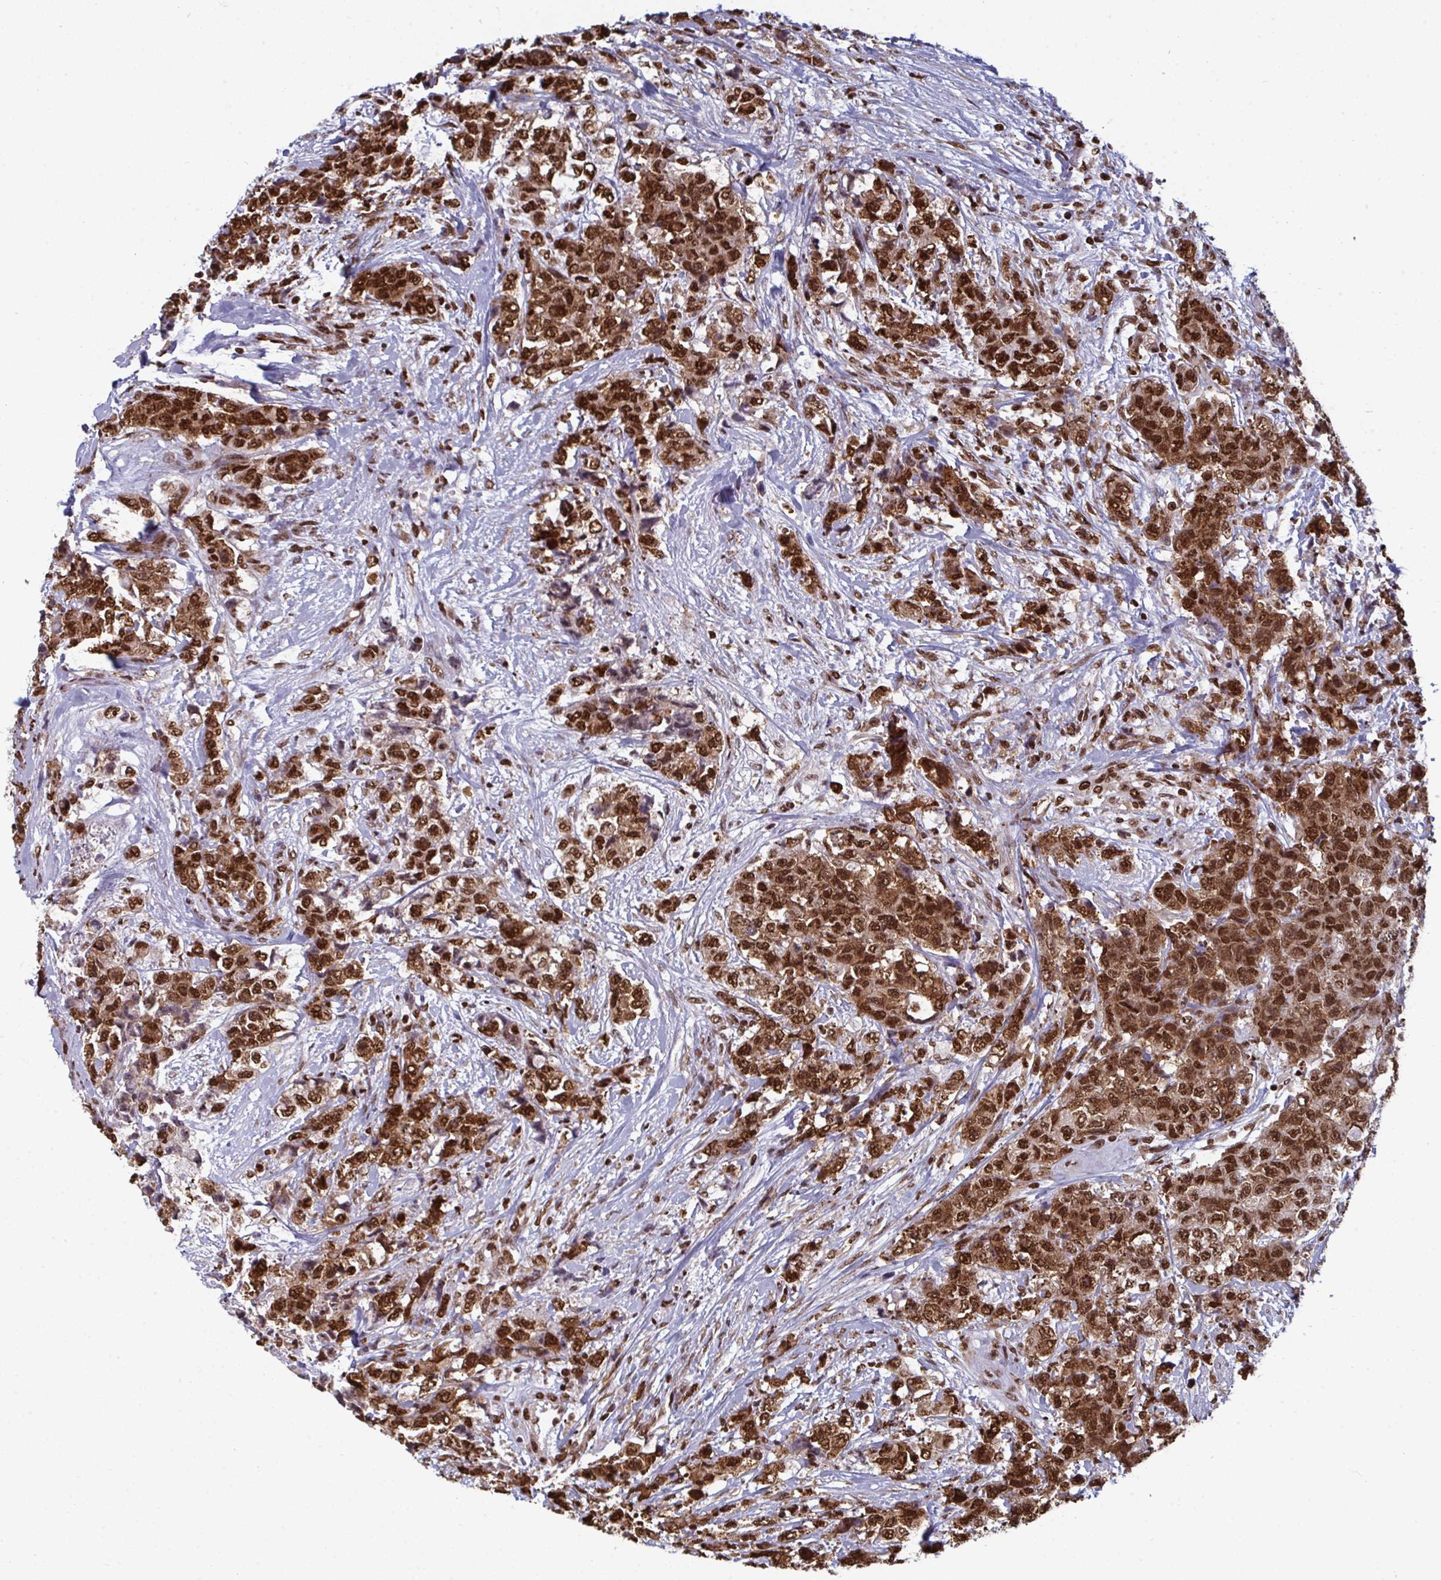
{"staining": {"intensity": "strong", "quantity": ">75%", "location": "cytoplasmic/membranous,nuclear"}, "tissue": "urothelial cancer", "cell_type": "Tumor cells", "image_type": "cancer", "snomed": [{"axis": "morphology", "description": "Urothelial carcinoma, High grade"}, {"axis": "topography", "description": "Urinary bladder"}], "caption": "Strong cytoplasmic/membranous and nuclear positivity is identified in approximately >75% of tumor cells in urothelial carcinoma (high-grade). (brown staining indicates protein expression, while blue staining denotes nuclei).", "gene": "GAR1", "patient": {"sex": "female", "age": 78}}